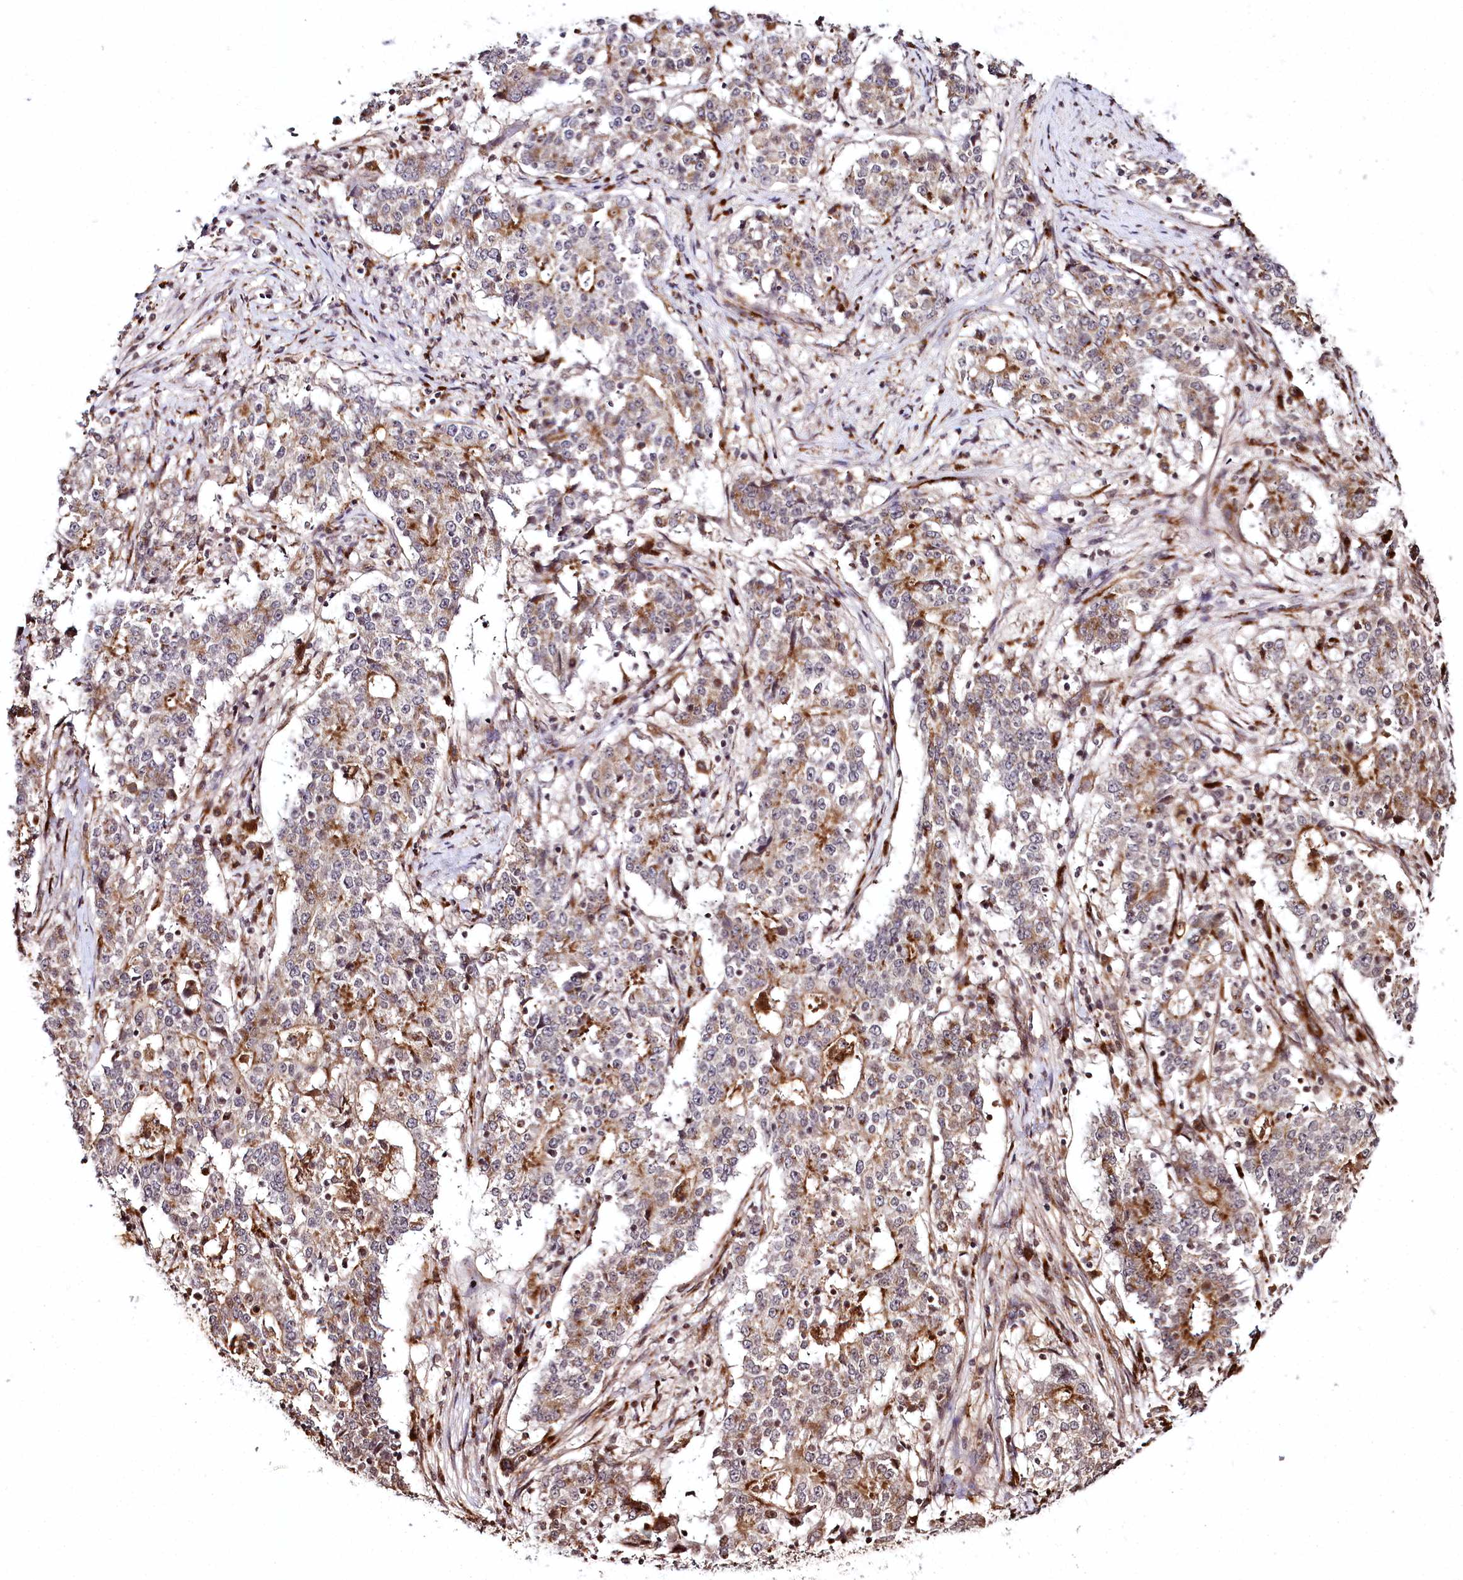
{"staining": {"intensity": "moderate", "quantity": "<25%", "location": "cytoplasmic/membranous"}, "tissue": "stomach cancer", "cell_type": "Tumor cells", "image_type": "cancer", "snomed": [{"axis": "morphology", "description": "Adenocarcinoma, NOS"}, {"axis": "topography", "description": "Stomach"}], "caption": "Protein expression by IHC shows moderate cytoplasmic/membranous expression in about <25% of tumor cells in stomach cancer.", "gene": "HOXC8", "patient": {"sex": "male", "age": 59}}